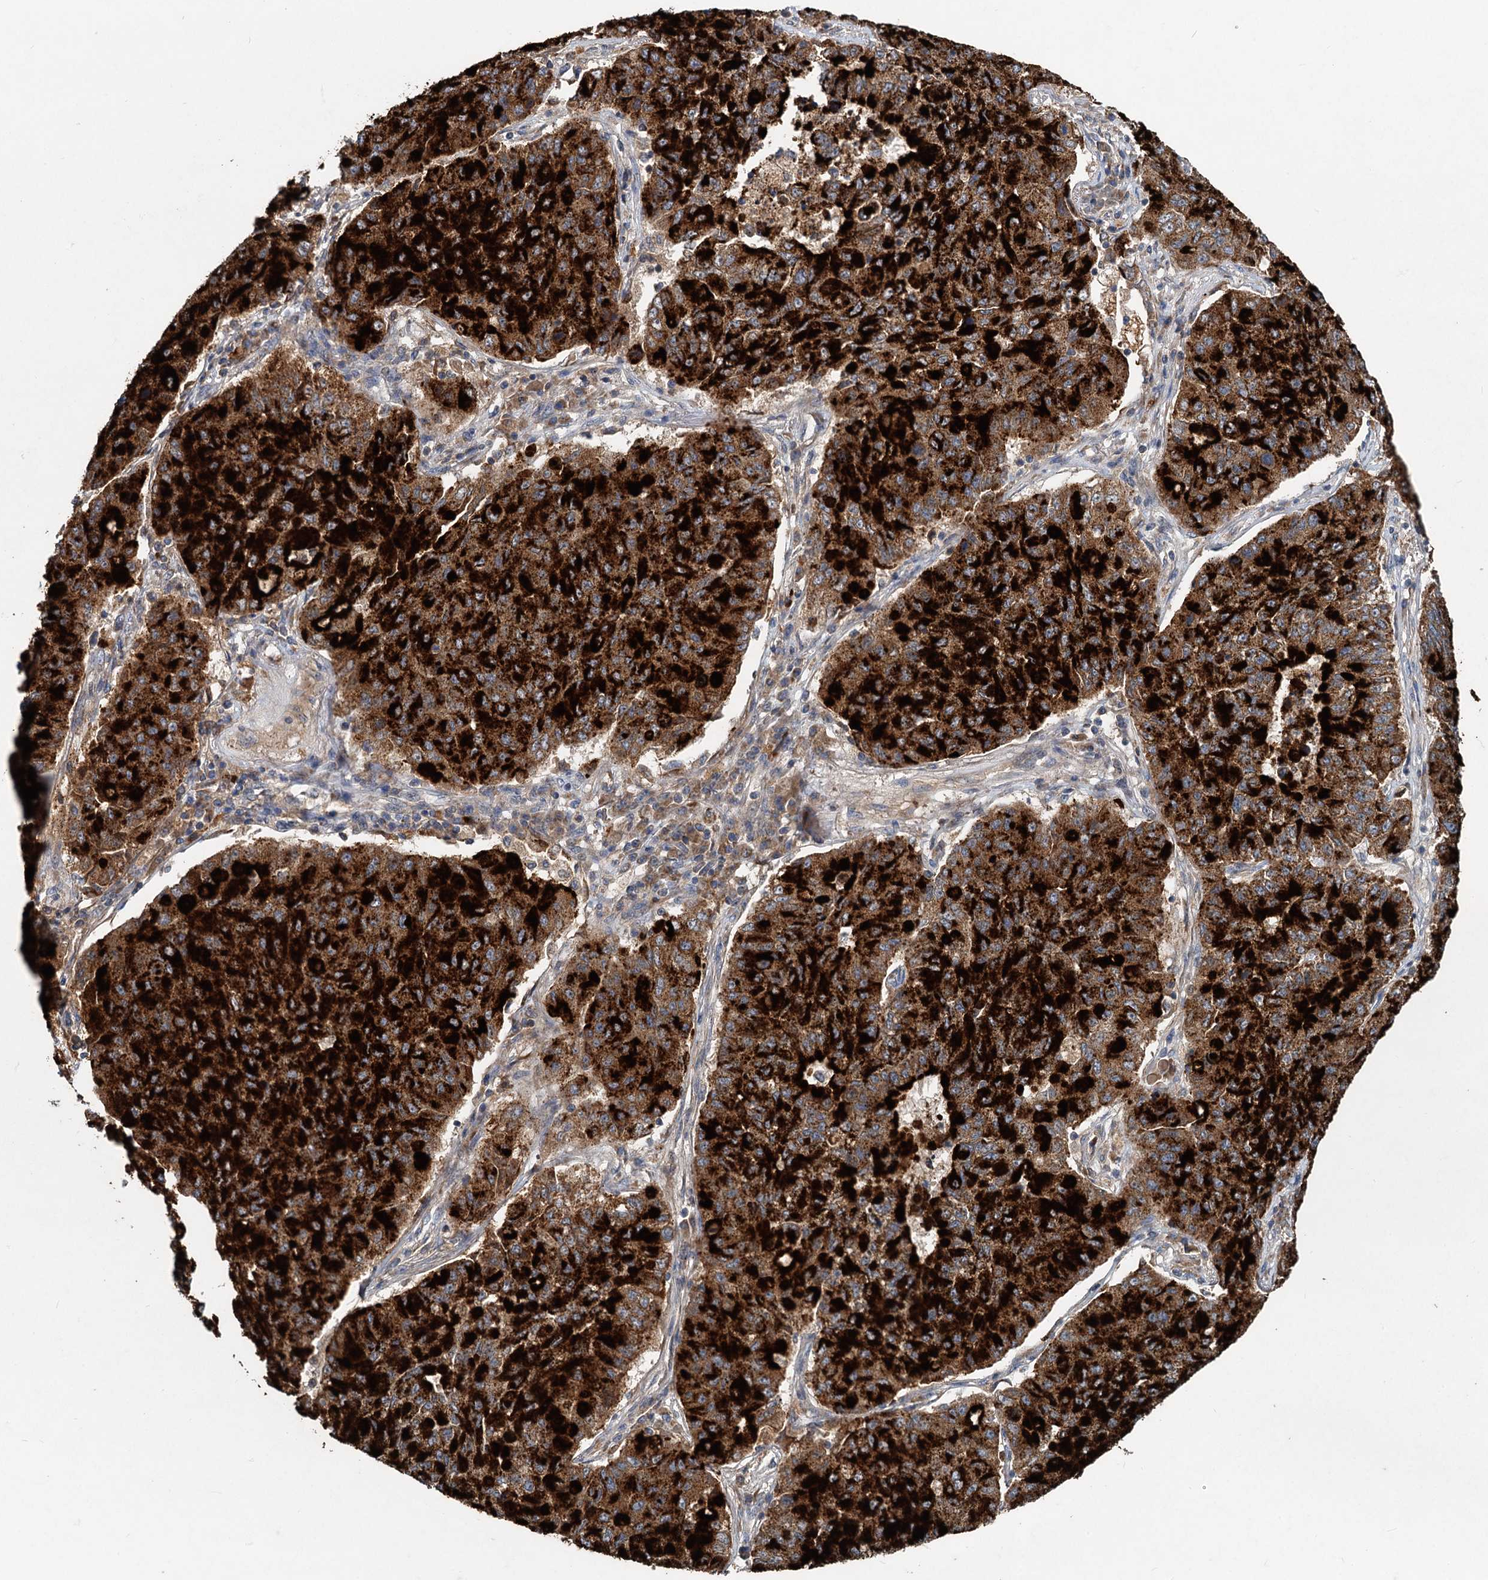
{"staining": {"intensity": "strong", "quantity": ">75%", "location": "cytoplasmic/membranous"}, "tissue": "lung cancer", "cell_type": "Tumor cells", "image_type": "cancer", "snomed": [{"axis": "morphology", "description": "Squamous cell carcinoma, NOS"}, {"axis": "topography", "description": "Lung"}], "caption": "Protein expression analysis of lung squamous cell carcinoma exhibits strong cytoplasmic/membranous staining in about >75% of tumor cells.", "gene": "OTUB1", "patient": {"sex": "male", "age": 74}}